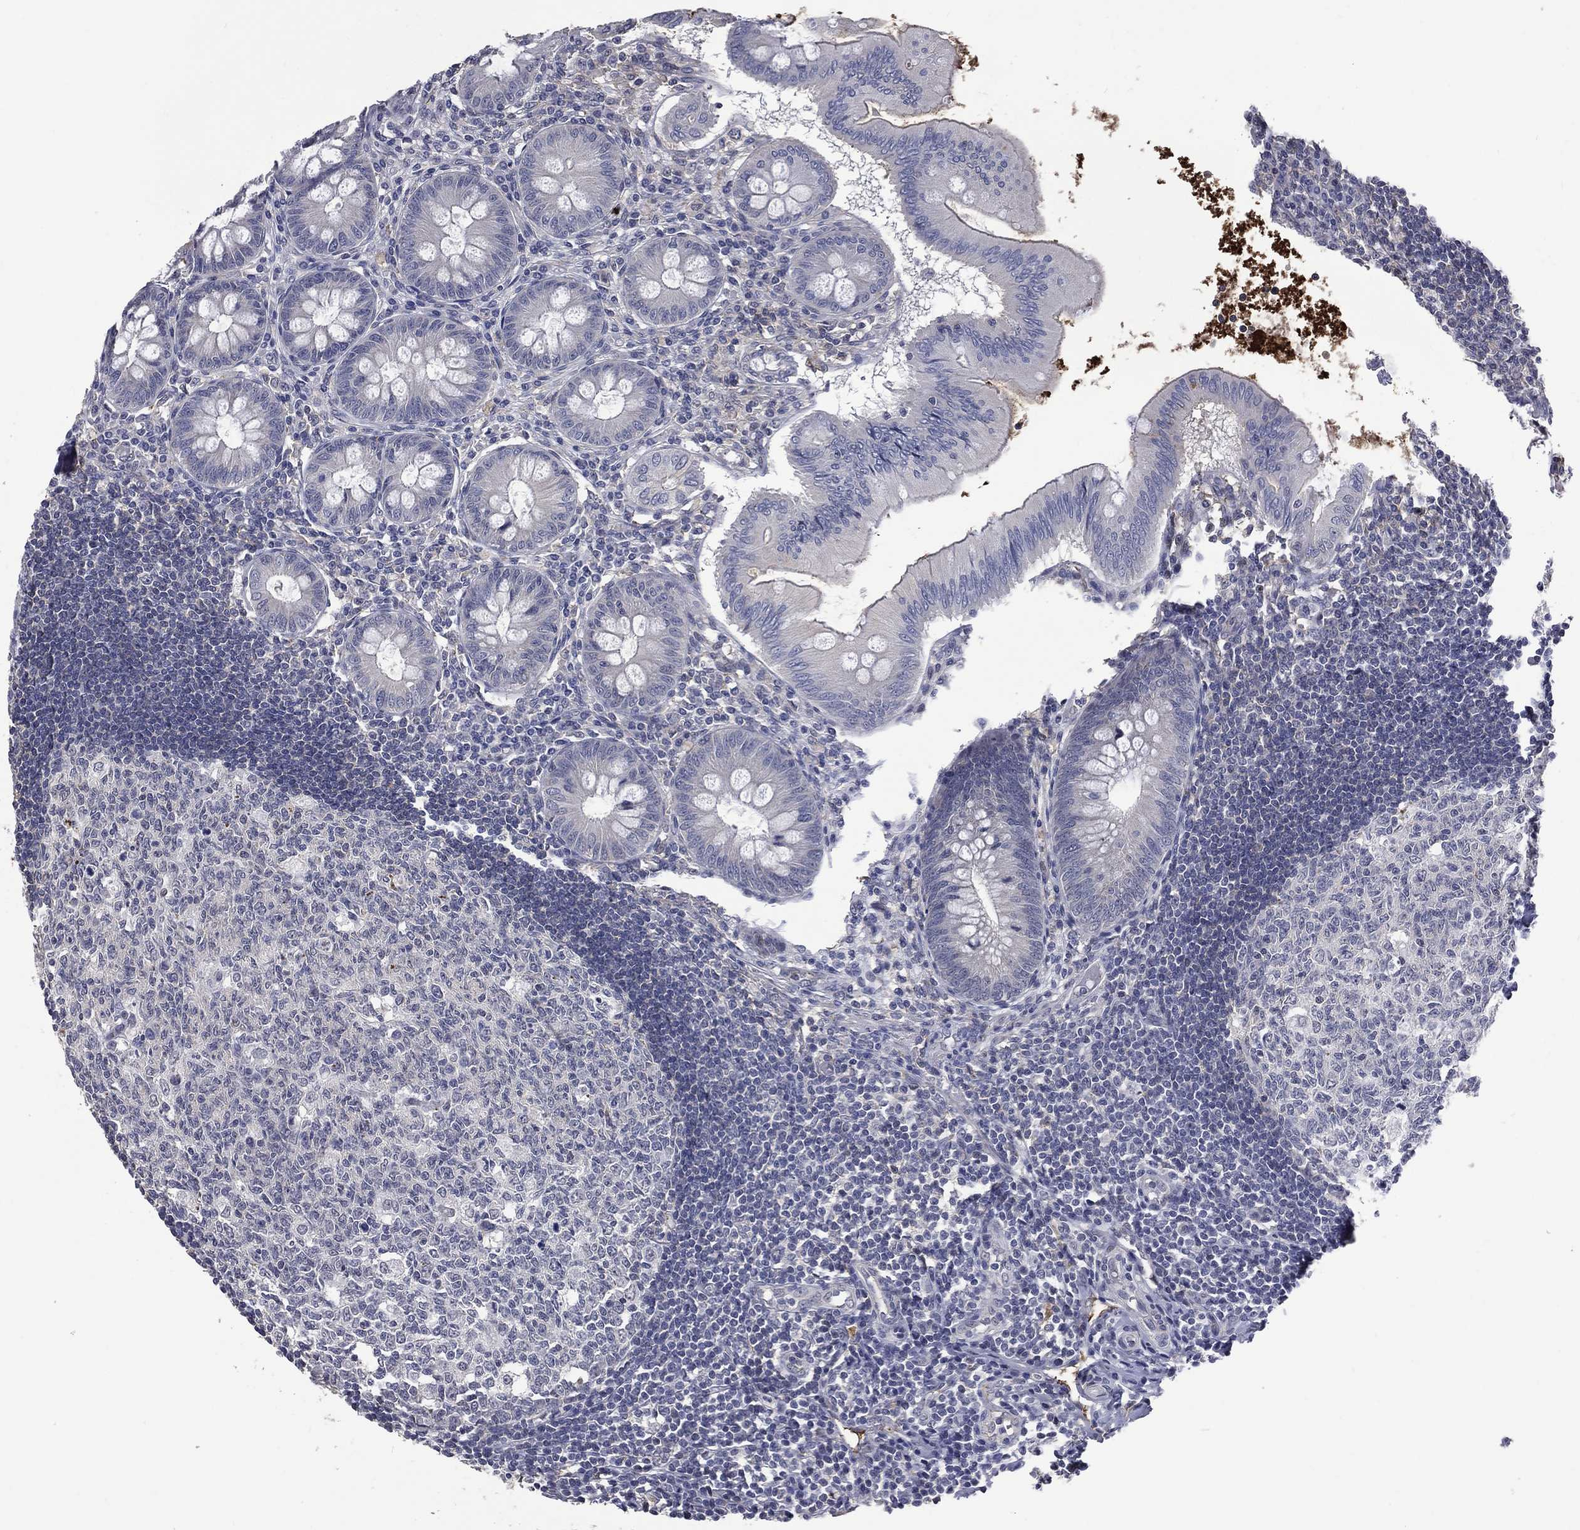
{"staining": {"intensity": "negative", "quantity": "none", "location": "none"}, "tissue": "appendix", "cell_type": "Glandular cells", "image_type": "normal", "snomed": [{"axis": "morphology", "description": "Normal tissue, NOS"}, {"axis": "morphology", "description": "Inflammation, NOS"}, {"axis": "topography", "description": "Appendix"}], "caption": "Micrograph shows no significant protein staining in glandular cells of normal appendix.", "gene": "FGG", "patient": {"sex": "male", "age": 16}}